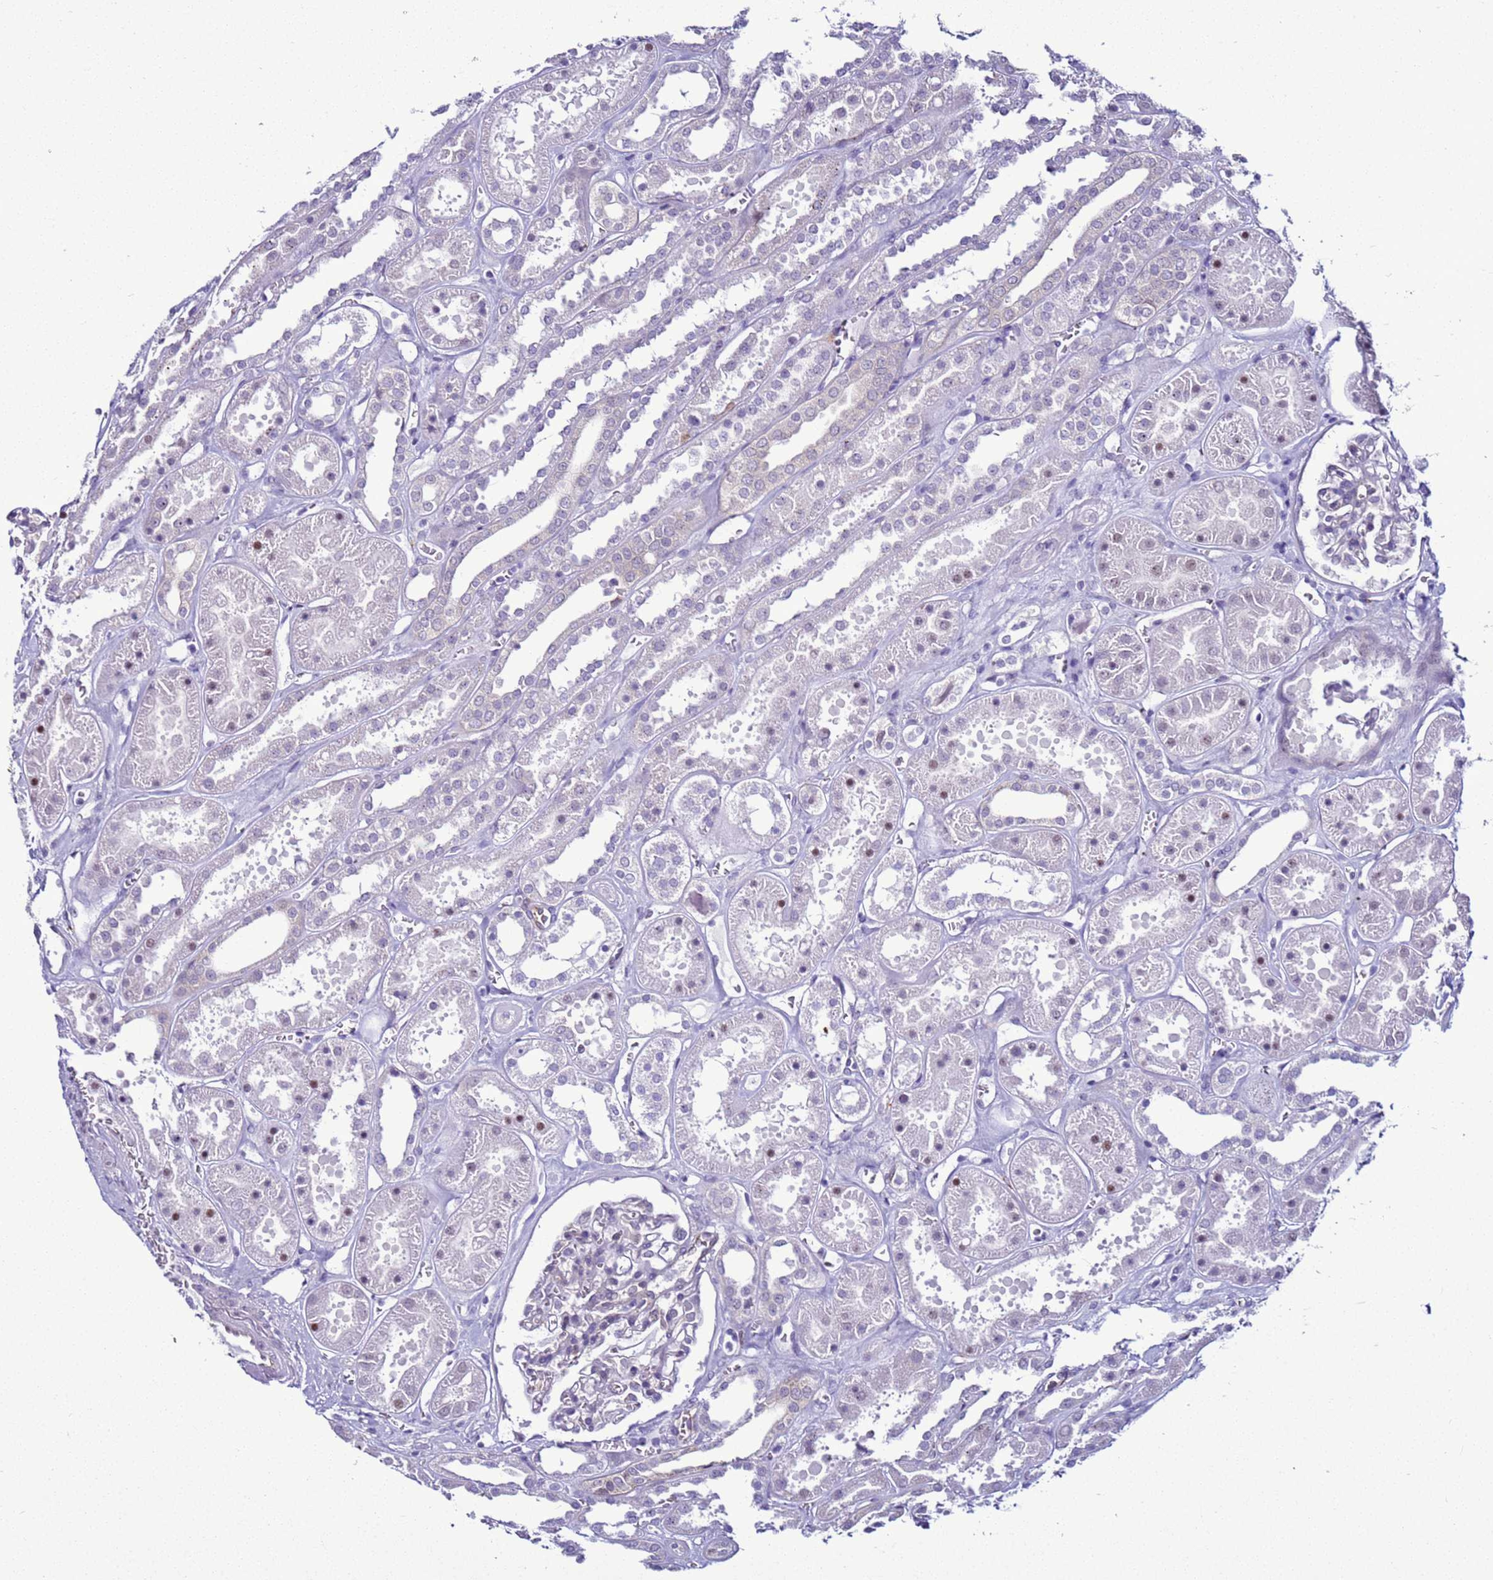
{"staining": {"intensity": "negative", "quantity": "none", "location": "none"}, "tissue": "kidney", "cell_type": "Cells in glomeruli", "image_type": "normal", "snomed": [{"axis": "morphology", "description": "Normal tissue, NOS"}, {"axis": "topography", "description": "Kidney"}], "caption": "Immunohistochemical staining of benign kidney shows no significant expression in cells in glomeruli. Brightfield microscopy of IHC stained with DAB (3,3'-diaminobenzidine) (brown) and hematoxylin (blue), captured at high magnification.", "gene": "LRRC10B", "patient": {"sex": "female", "age": 41}}